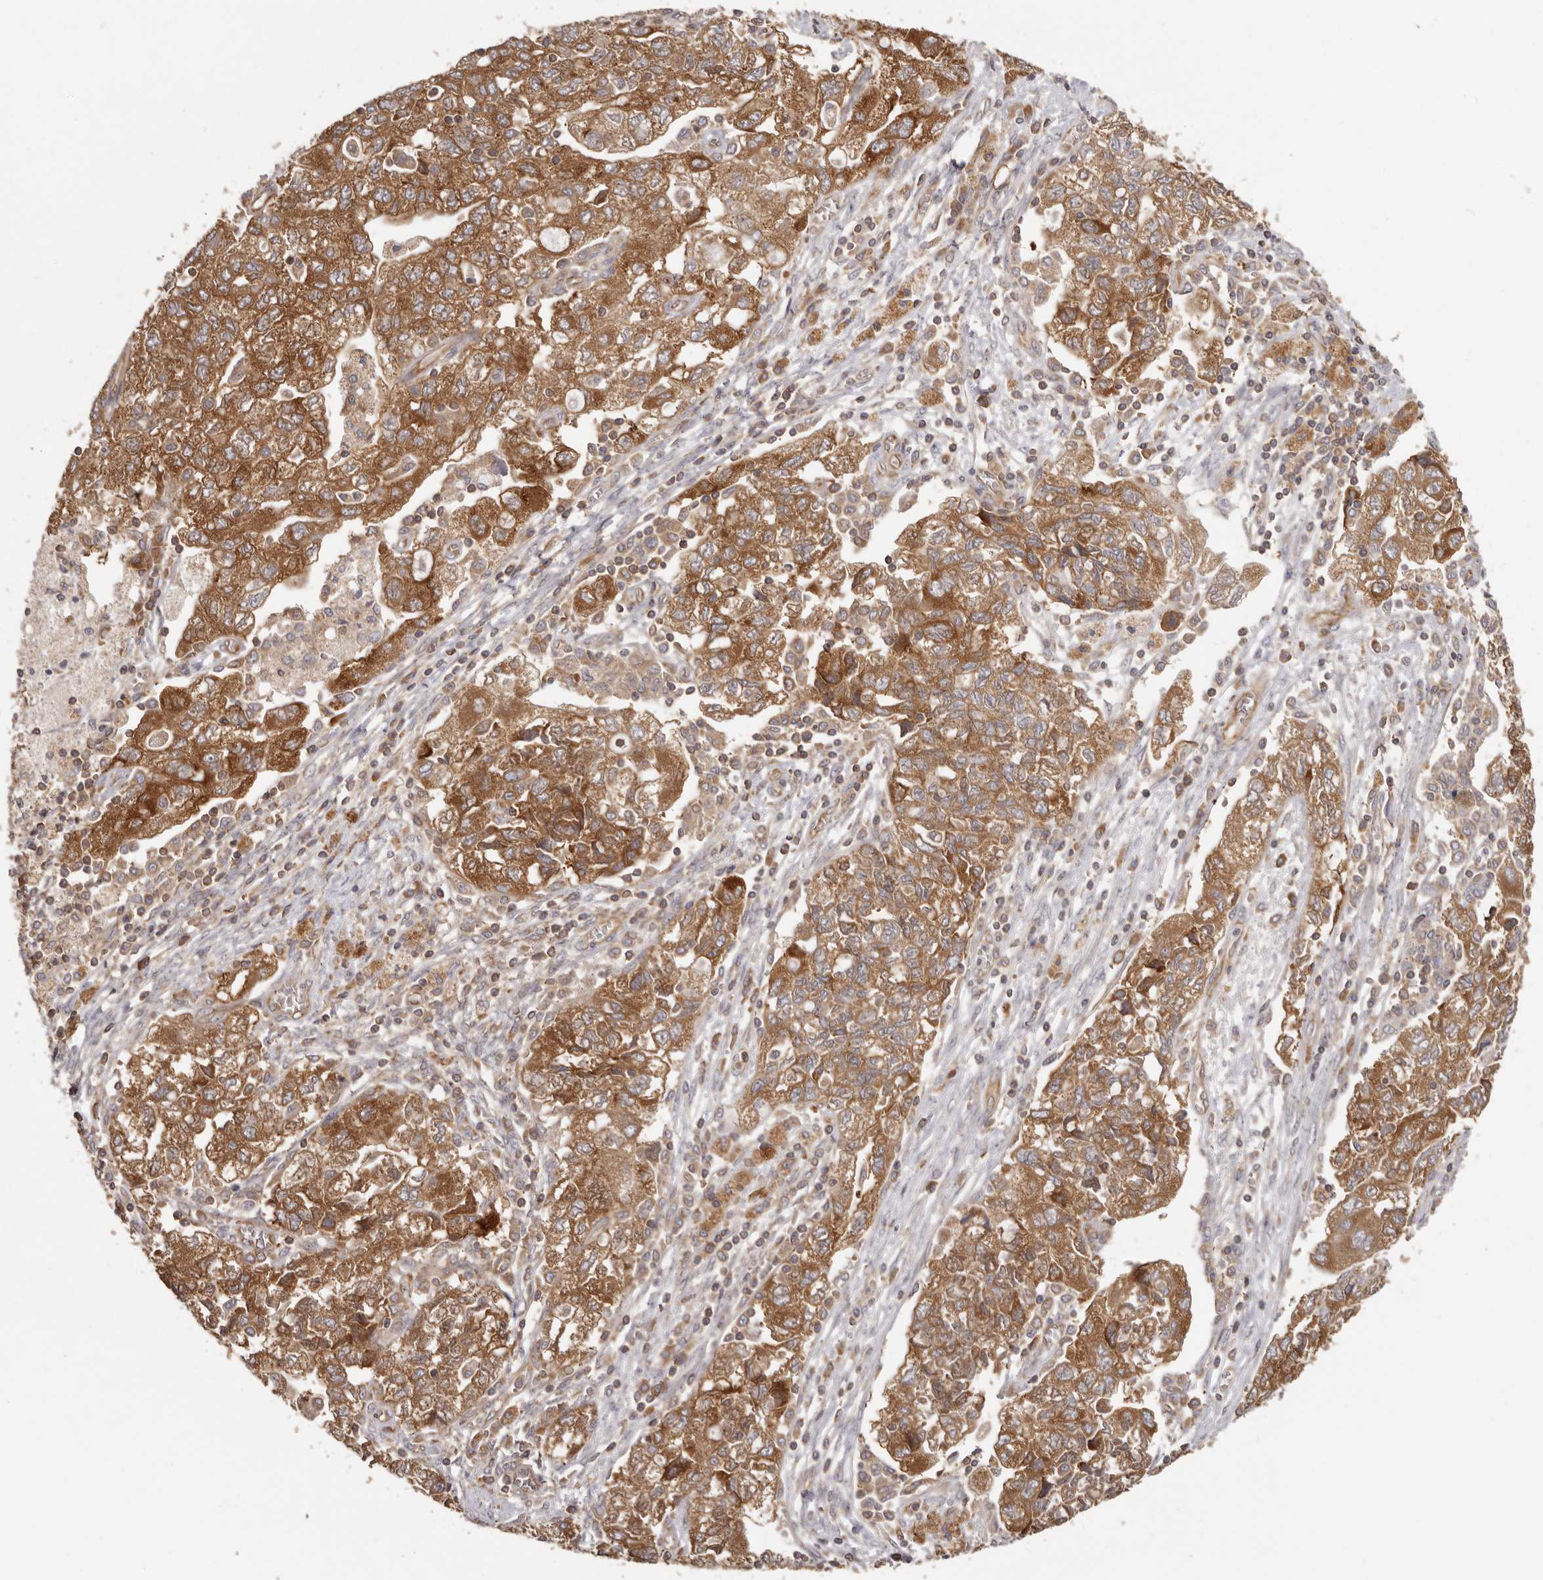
{"staining": {"intensity": "strong", "quantity": ">75%", "location": "cytoplasmic/membranous"}, "tissue": "ovarian cancer", "cell_type": "Tumor cells", "image_type": "cancer", "snomed": [{"axis": "morphology", "description": "Carcinoma, NOS"}, {"axis": "morphology", "description": "Cystadenocarcinoma, serous, NOS"}, {"axis": "topography", "description": "Ovary"}], "caption": "Brown immunohistochemical staining in human serous cystadenocarcinoma (ovarian) demonstrates strong cytoplasmic/membranous positivity in approximately >75% of tumor cells. (IHC, brightfield microscopy, high magnification).", "gene": "EEF1E1", "patient": {"sex": "female", "age": 69}}